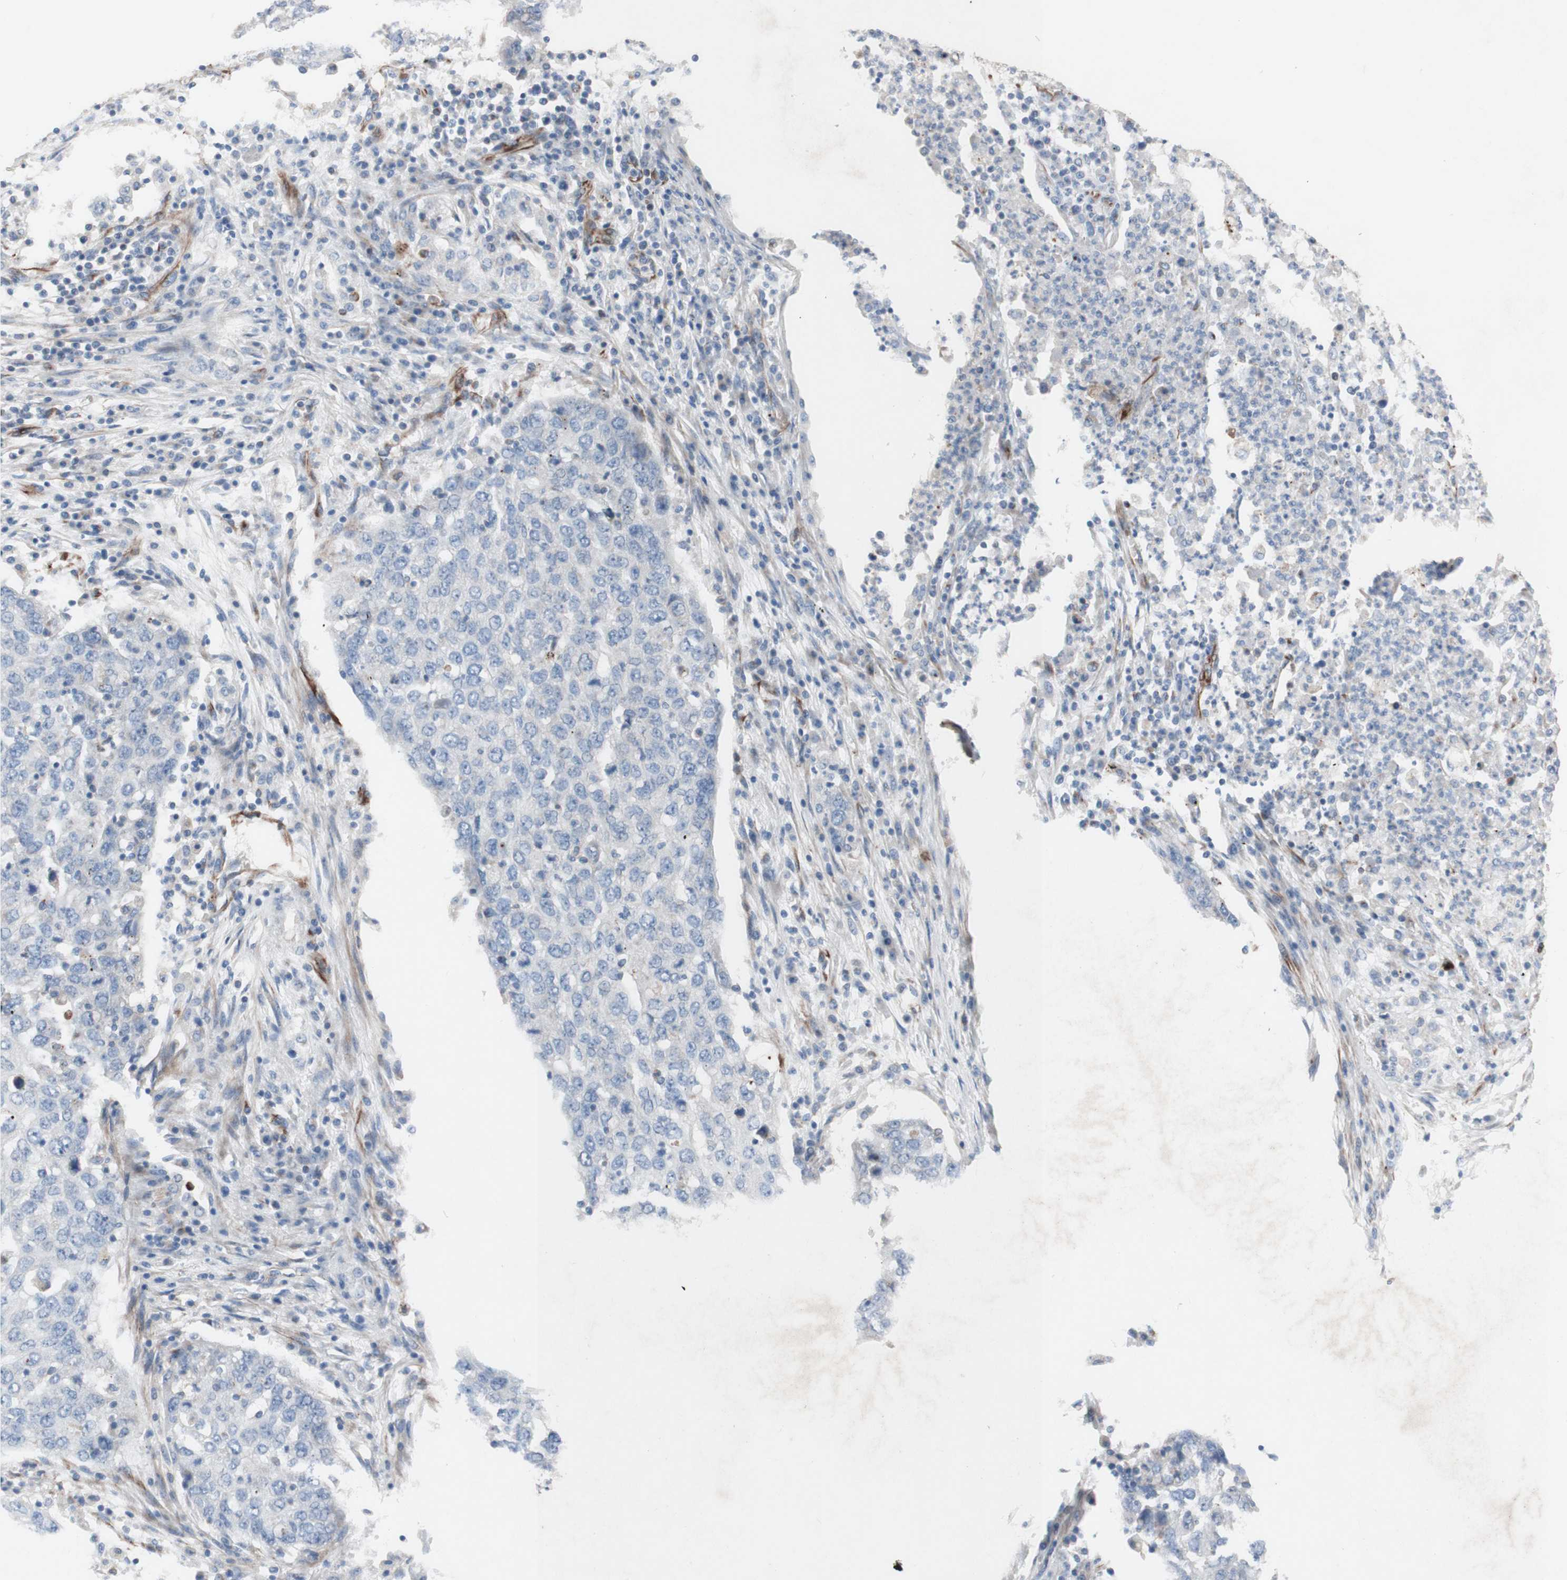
{"staining": {"intensity": "negative", "quantity": "none", "location": "none"}, "tissue": "lung cancer", "cell_type": "Tumor cells", "image_type": "cancer", "snomed": [{"axis": "morphology", "description": "Squamous cell carcinoma, NOS"}, {"axis": "topography", "description": "Lung"}], "caption": "An image of lung squamous cell carcinoma stained for a protein shows no brown staining in tumor cells.", "gene": "AGPAT5", "patient": {"sex": "female", "age": 63}}